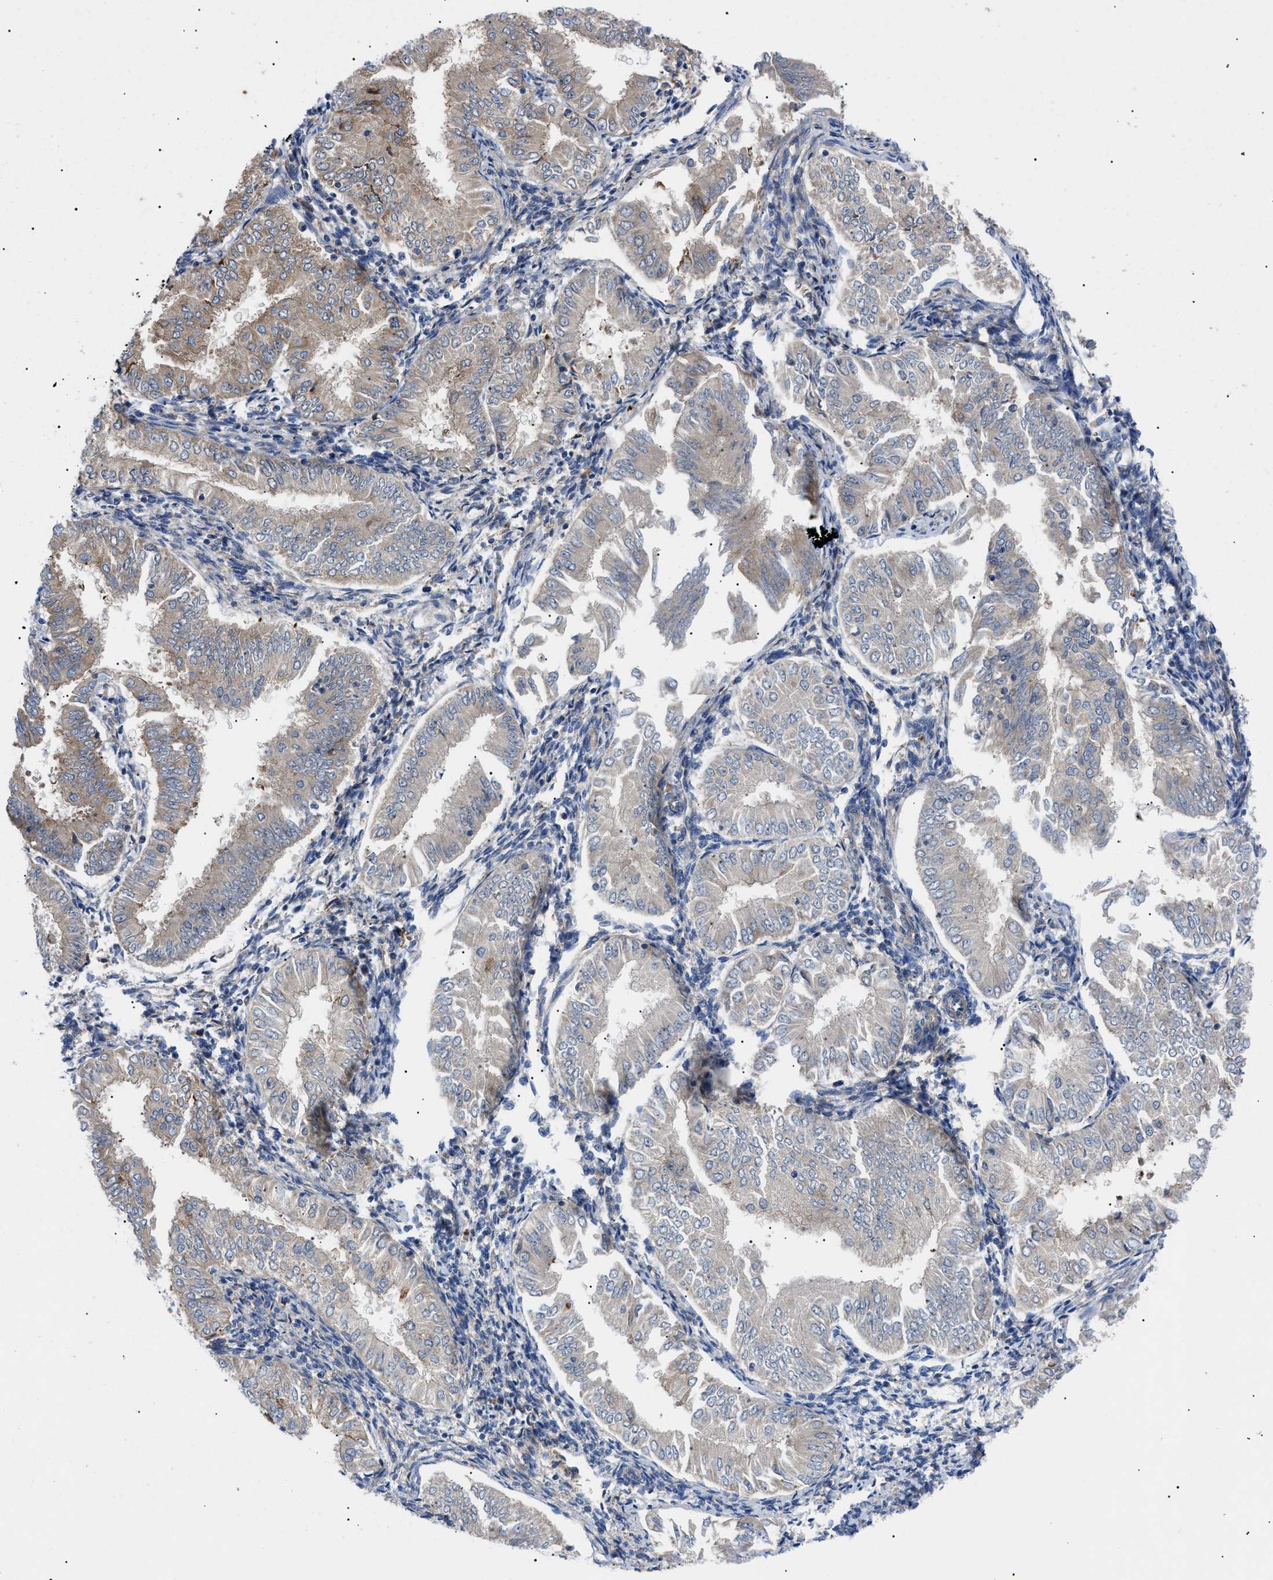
{"staining": {"intensity": "moderate", "quantity": "25%-75%", "location": "cytoplasmic/membranous"}, "tissue": "endometrial cancer", "cell_type": "Tumor cells", "image_type": "cancer", "snomed": [{"axis": "morphology", "description": "Adenocarcinoma, NOS"}, {"axis": "topography", "description": "Endometrium"}], "caption": "Immunohistochemistry histopathology image of neoplastic tissue: human adenocarcinoma (endometrial) stained using IHC displays medium levels of moderate protein expression localized specifically in the cytoplasmic/membranous of tumor cells, appearing as a cytoplasmic/membranous brown color.", "gene": "HSPB8", "patient": {"sex": "female", "age": 53}}